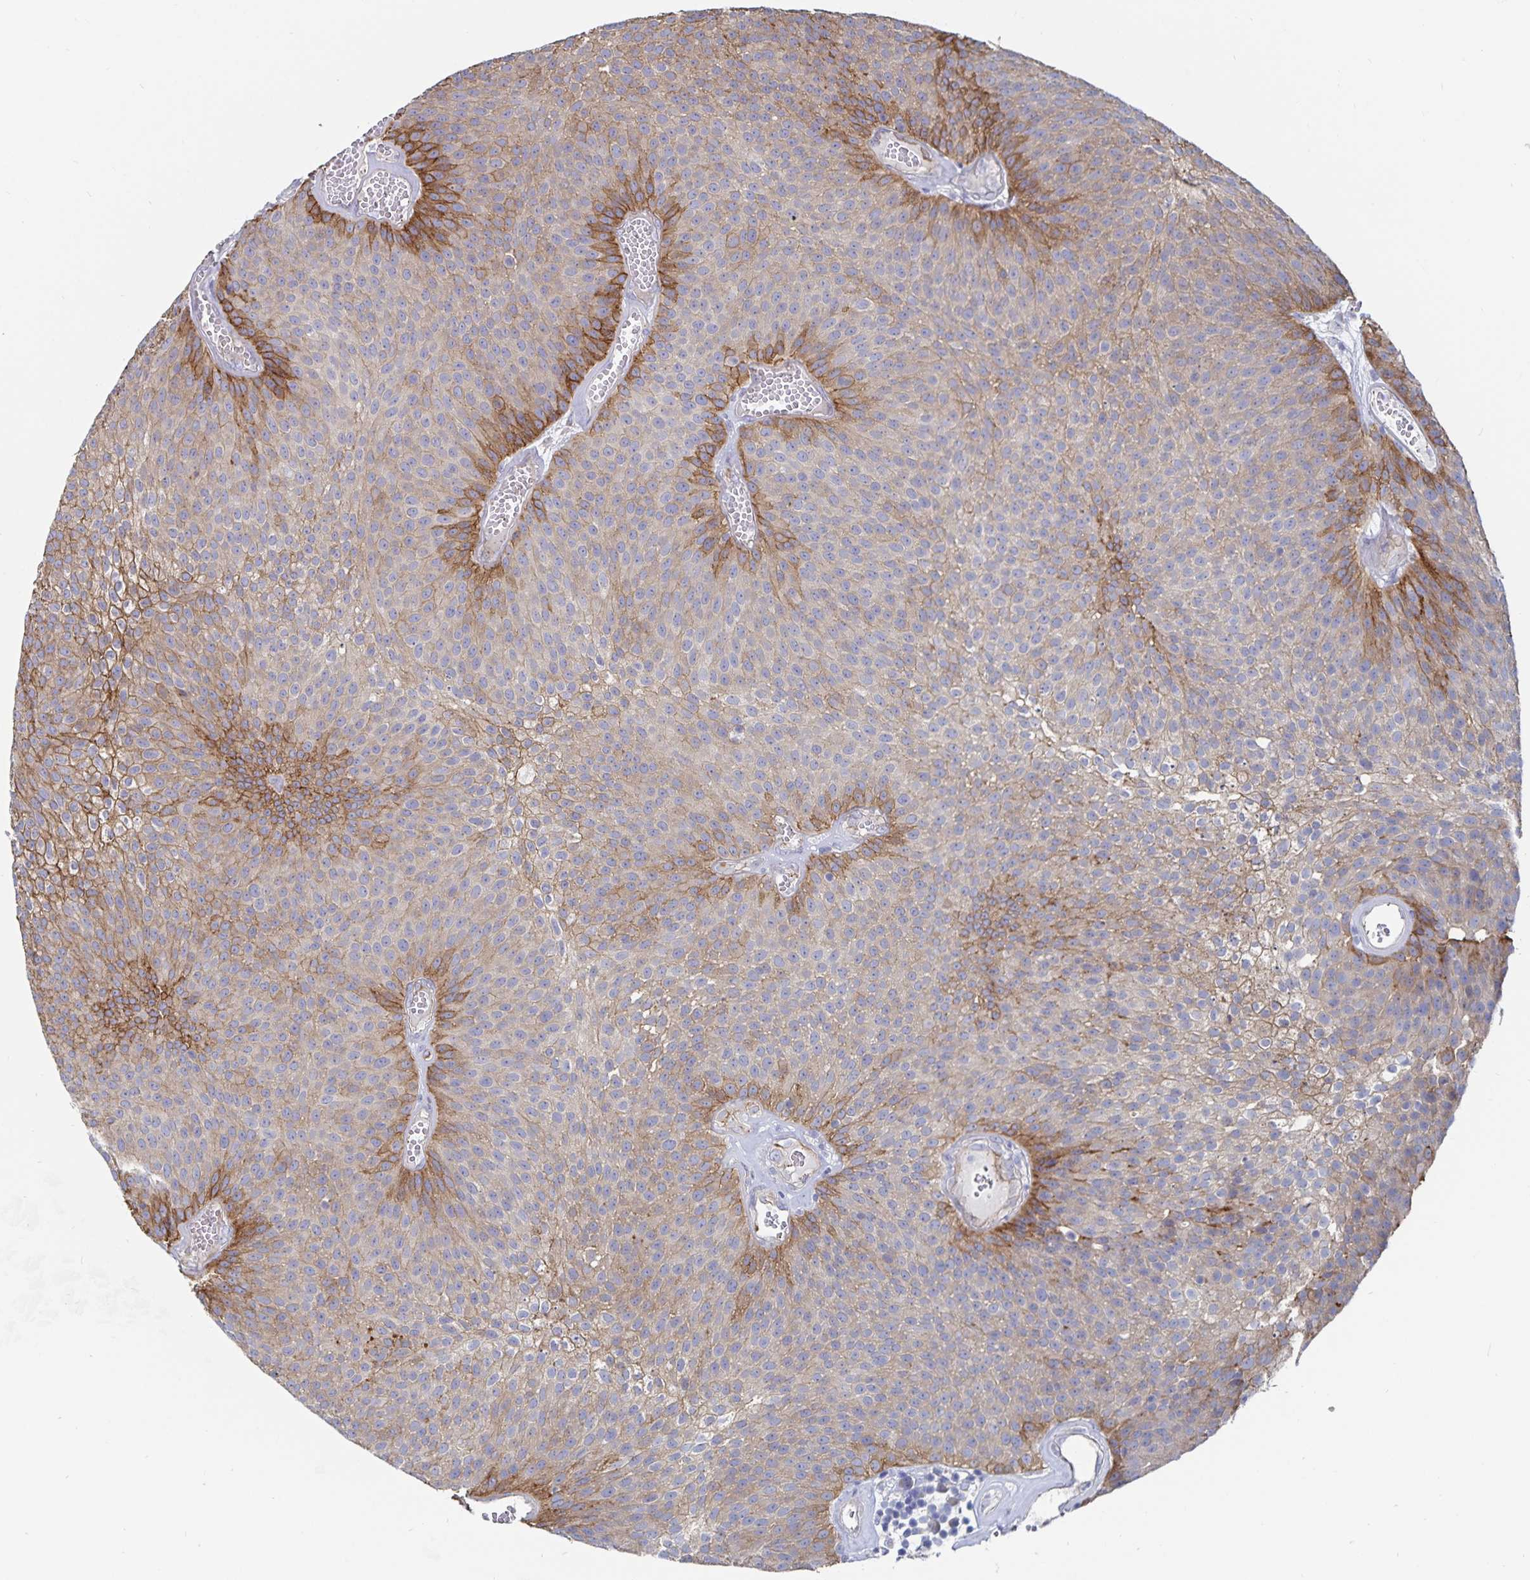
{"staining": {"intensity": "moderate", "quantity": "<25%", "location": "cytoplasmic/membranous"}, "tissue": "urothelial cancer", "cell_type": "Tumor cells", "image_type": "cancer", "snomed": [{"axis": "morphology", "description": "Urothelial carcinoma, Low grade"}, {"axis": "topography", "description": "Urinary bladder"}], "caption": "Immunohistochemistry (IHC) photomicrograph of neoplastic tissue: urothelial cancer stained using IHC exhibits low levels of moderate protein expression localized specifically in the cytoplasmic/membranous of tumor cells, appearing as a cytoplasmic/membranous brown color.", "gene": "SSTR1", "patient": {"sex": "female", "age": 79}}